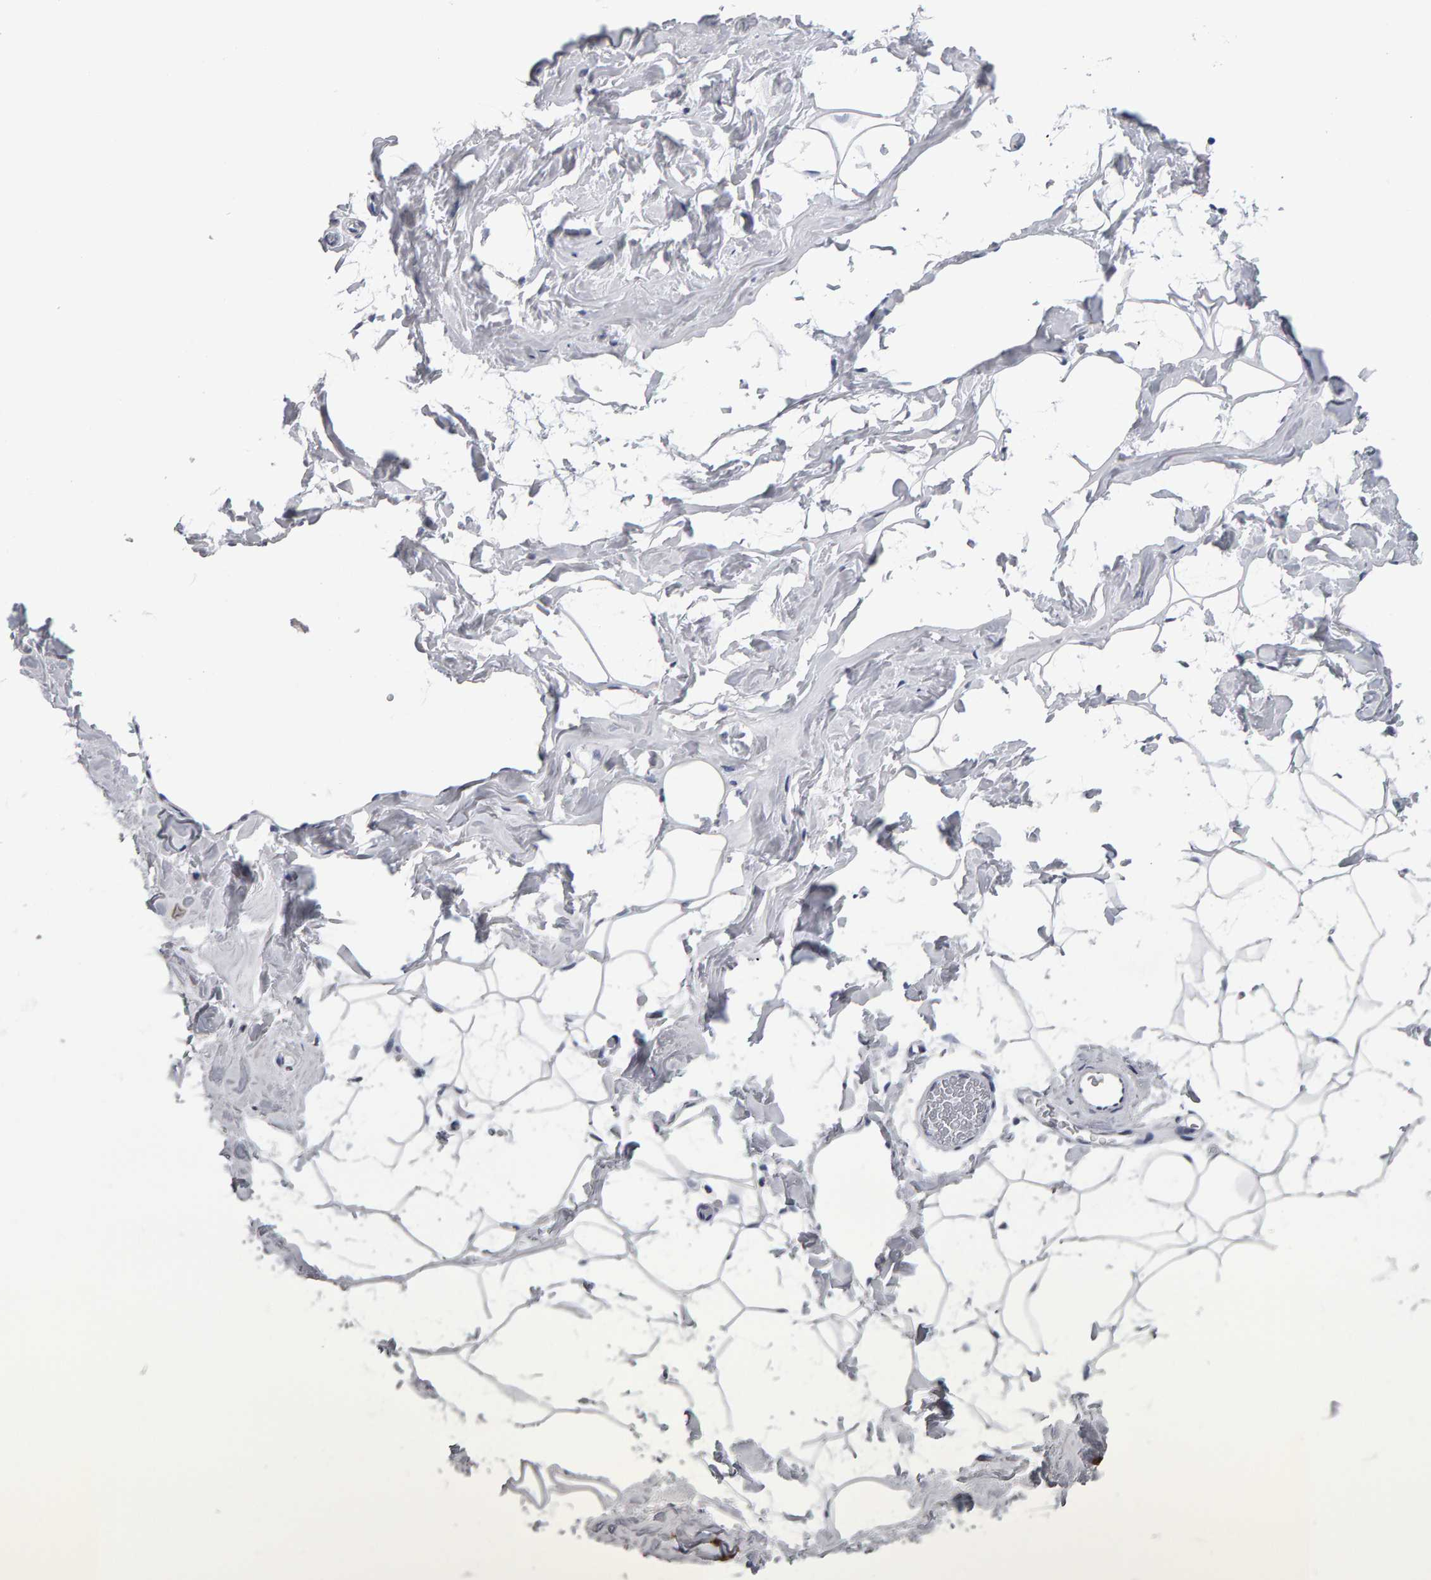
{"staining": {"intensity": "negative", "quantity": "none", "location": "none"}, "tissue": "adipose tissue", "cell_type": "Adipocytes", "image_type": "normal", "snomed": [{"axis": "morphology", "description": "Normal tissue, NOS"}, {"axis": "morphology", "description": "Fibrosis, NOS"}, {"axis": "topography", "description": "Breast"}, {"axis": "topography", "description": "Adipose tissue"}], "caption": "IHC of normal human adipose tissue demonstrates no positivity in adipocytes.", "gene": "CD38", "patient": {"sex": "female", "age": 39}}